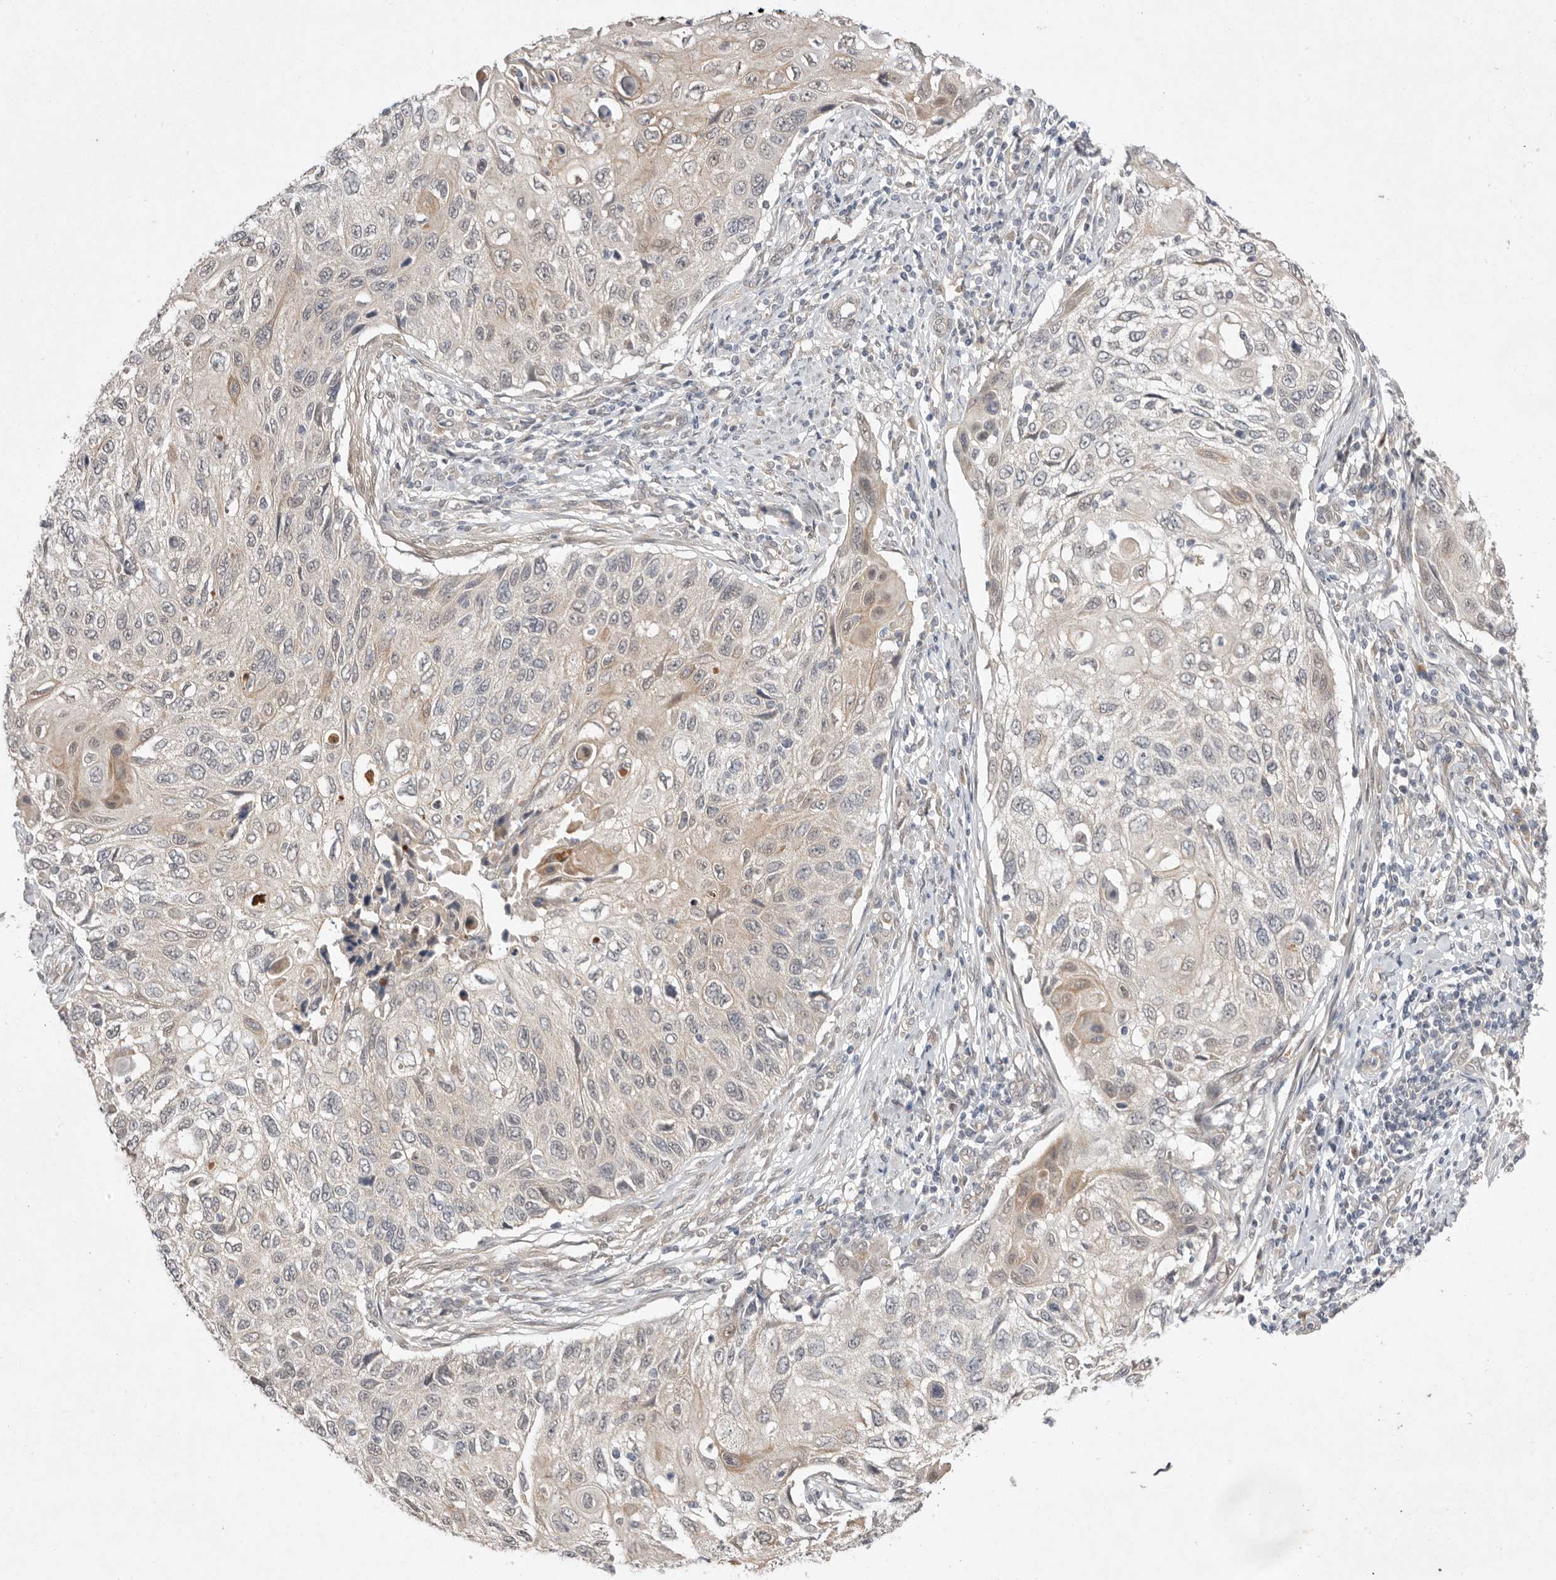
{"staining": {"intensity": "weak", "quantity": "<25%", "location": "cytoplasmic/membranous"}, "tissue": "cervical cancer", "cell_type": "Tumor cells", "image_type": "cancer", "snomed": [{"axis": "morphology", "description": "Squamous cell carcinoma, NOS"}, {"axis": "topography", "description": "Cervix"}], "caption": "This image is of squamous cell carcinoma (cervical) stained with immunohistochemistry (IHC) to label a protein in brown with the nuclei are counter-stained blue. There is no positivity in tumor cells.", "gene": "NSUN4", "patient": {"sex": "female", "age": 70}}